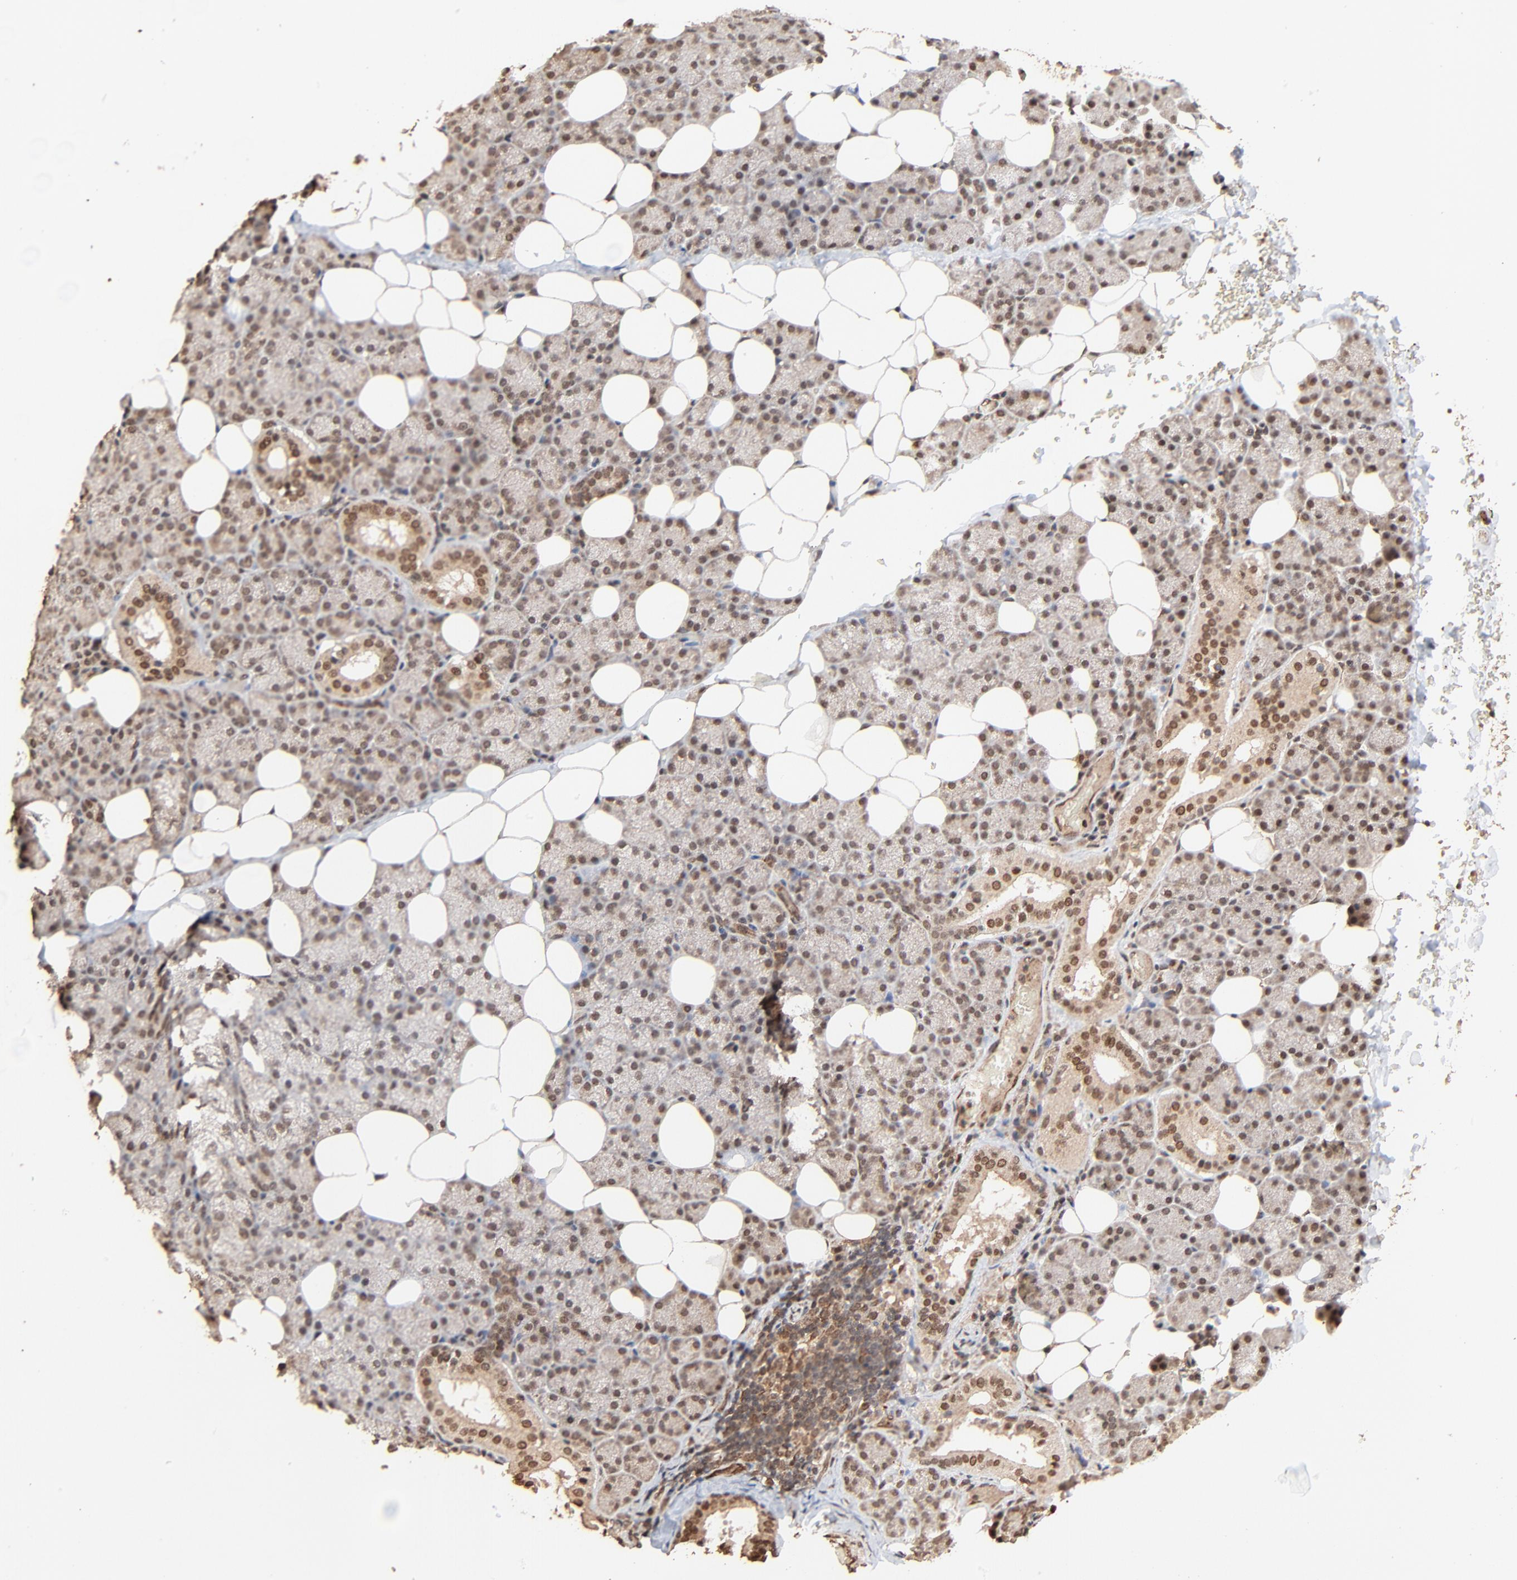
{"staining": {"intensity": "moderate", "quantity": ">75%", "location": "cytoplasmic/membranous,nuclear"}, "tissue": "salivary gland", "cell_type": "Glandular cells", "image_type": "normal", "snomed": [{"axis": "morphology", "description": "Normal tissue, NOS"}, {"axis": "topography", "description": "Lymph node"}, {"axis": "topography", "description": "Salivary gland"}], "caption": "Salivary gland was stained to show a protein in brown. There is medium levels of moderate cytoplasmic/membranous,nuclear positivity in approximately >75% of glandular cells.", "gene": "FAM227A", "patient": {"sex": "male", "age": 8}}